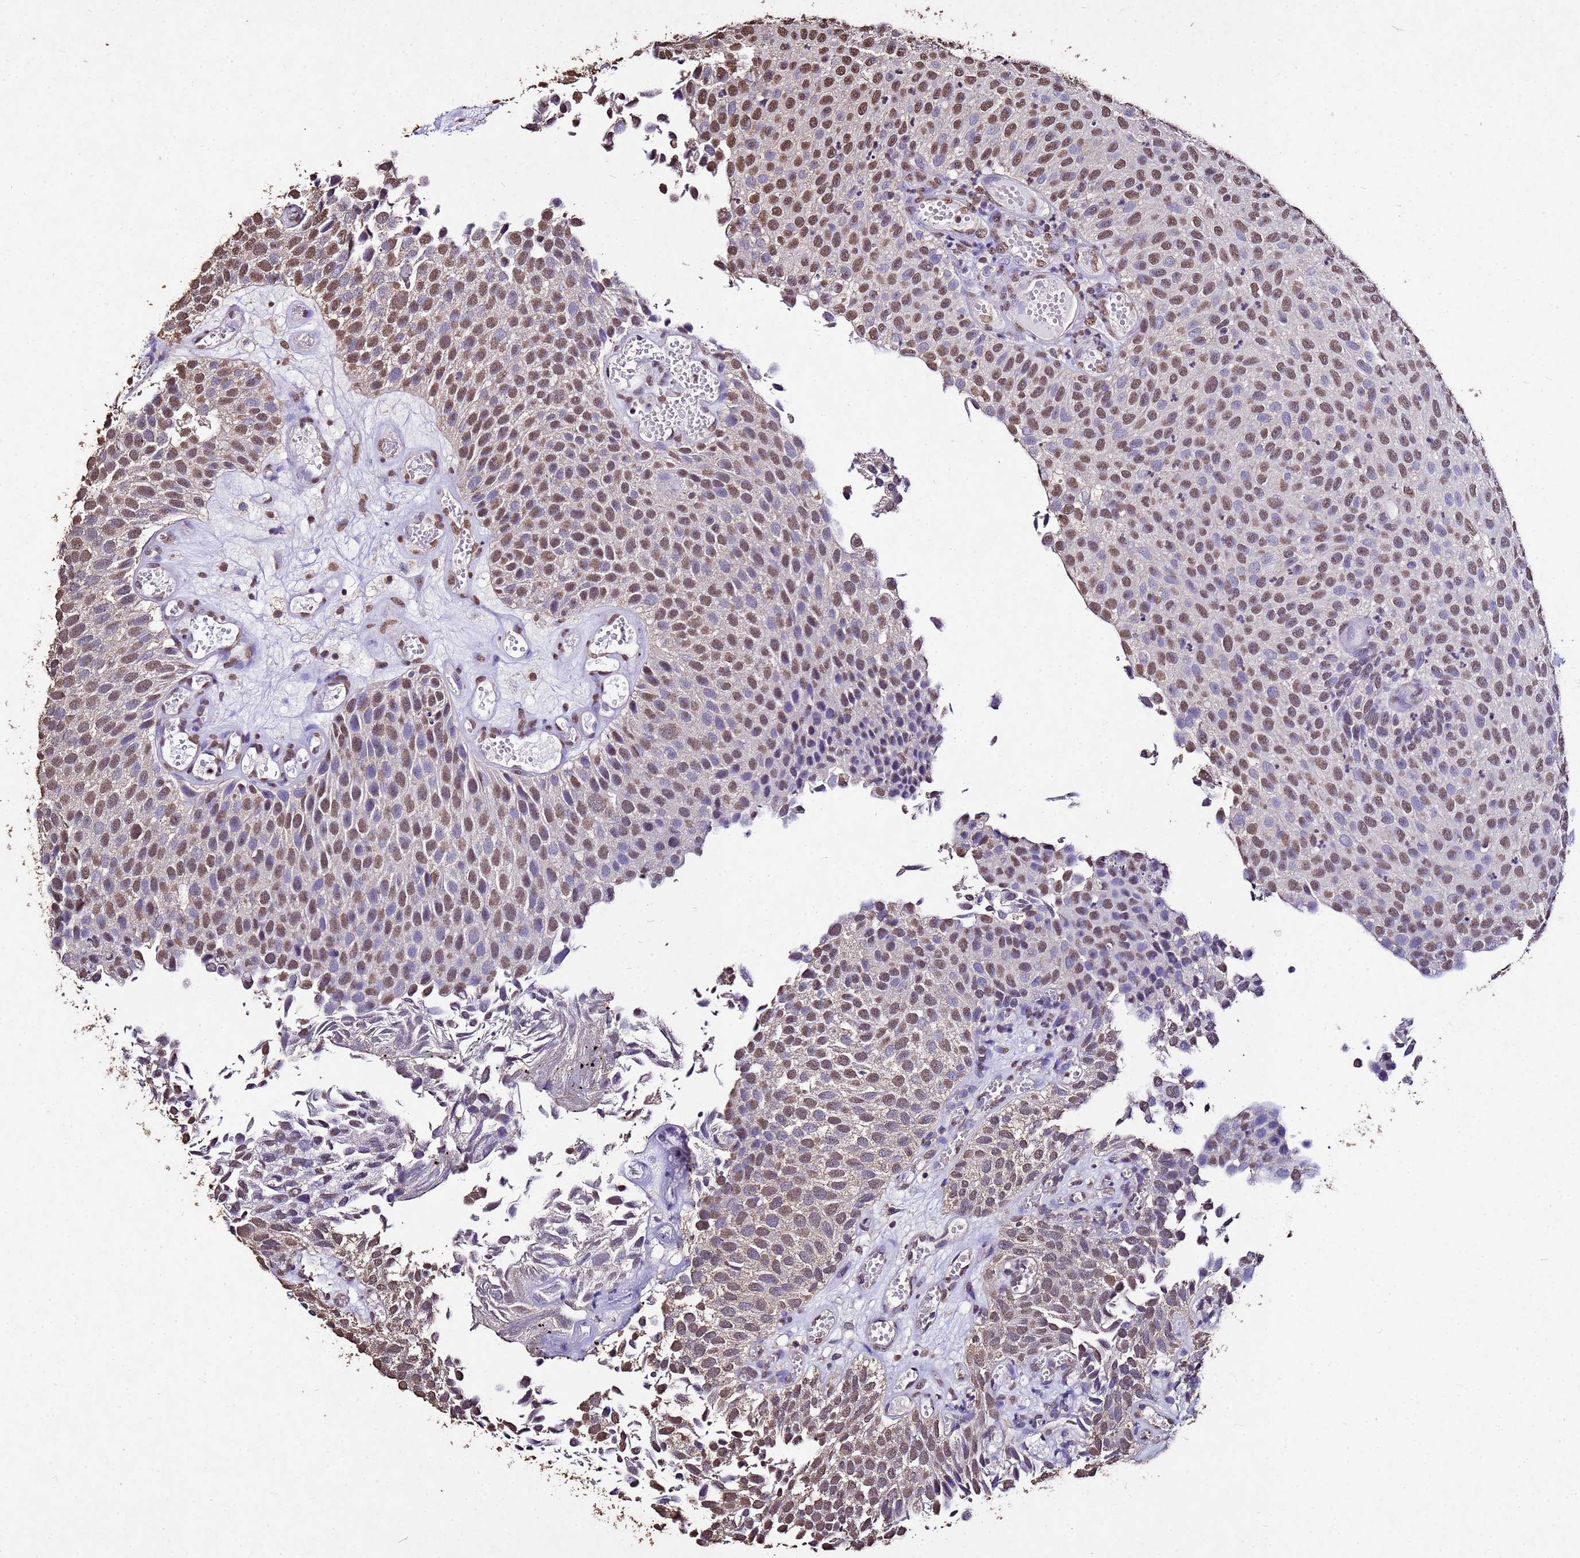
{"staining": {"intensity": "moderate", "quantity": ">75%", "location": "nuclear"}, "tissue": "urothelial cancer", "cell_type": "Tumor cells", "image_type": "cancer", "snomed": [{"axis": "morphology", "description": "Urothelial carcinoma, Low grade"}, {"axis": "topography", "description": "Urinary bladder"}], "caption": "An image of human urothelial cancer stained for a protein shows moderate nuclear brown staining in tumor cells.", "gene": "MYOCD", "patient": {"sex": "male", "age": 89}}